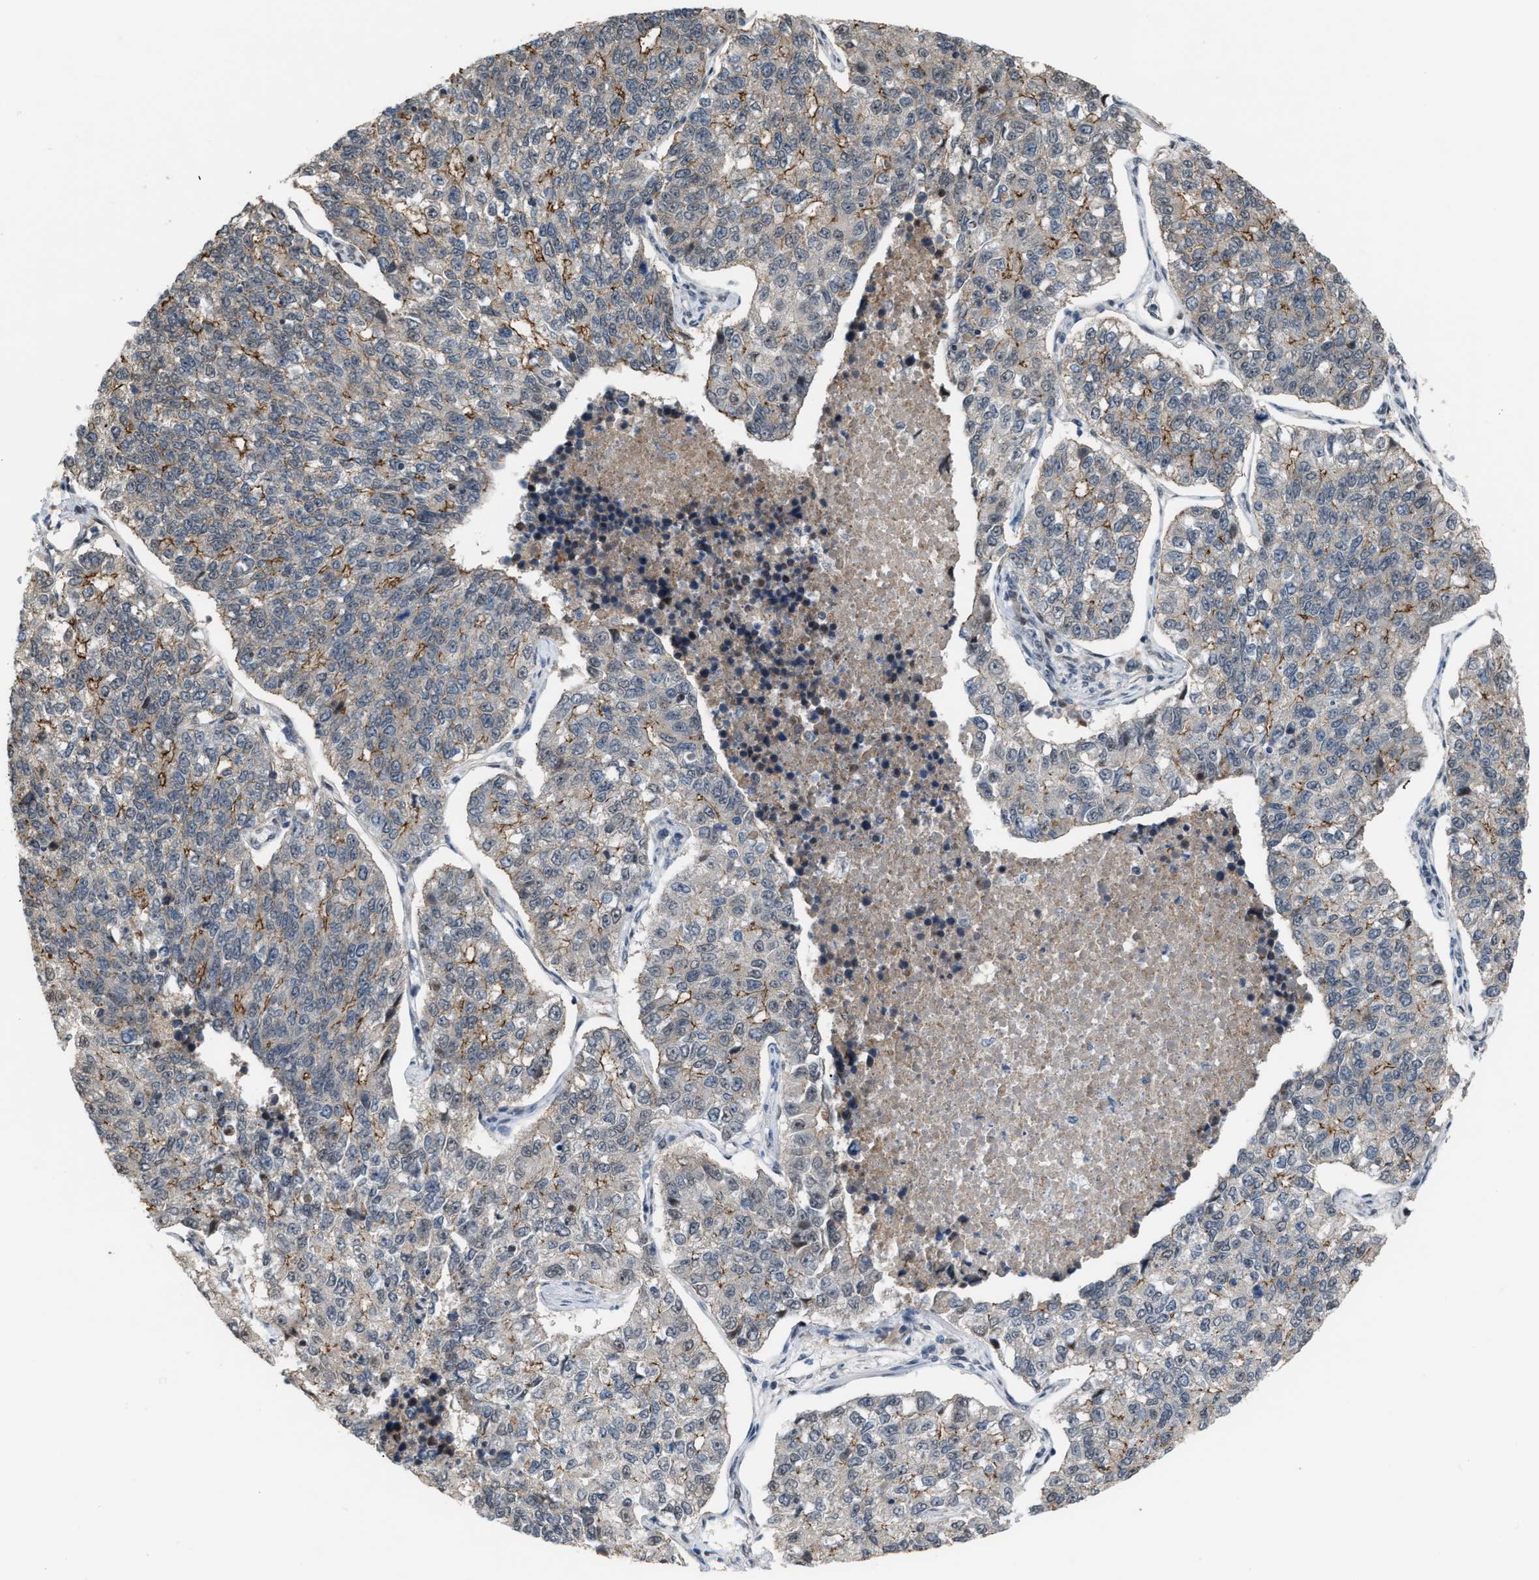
{"staining": {"intensity": "moderate", "quantity": "<25%", "location": "cytoplasmic/membranous"}, "tissue": "lung cancer", "cell_type": "Tumor cells", "image_type": "cancer", "snomed": [{"axis": "morphology", "description": "Adenocarcinoma, NOS"}, {"axis": "topography", "description": "Lung"}], "caption": "This photomicrograph displays adenocarcinoma (lung) stained with IHC to label a protein in brown. The cytoplasmic/membranous of tumor cells show moderate positivity for the protein. Nuclei are counter-stained blue.", "gene": "RFFL", "patient": {"sex": "male", "age": 49}}